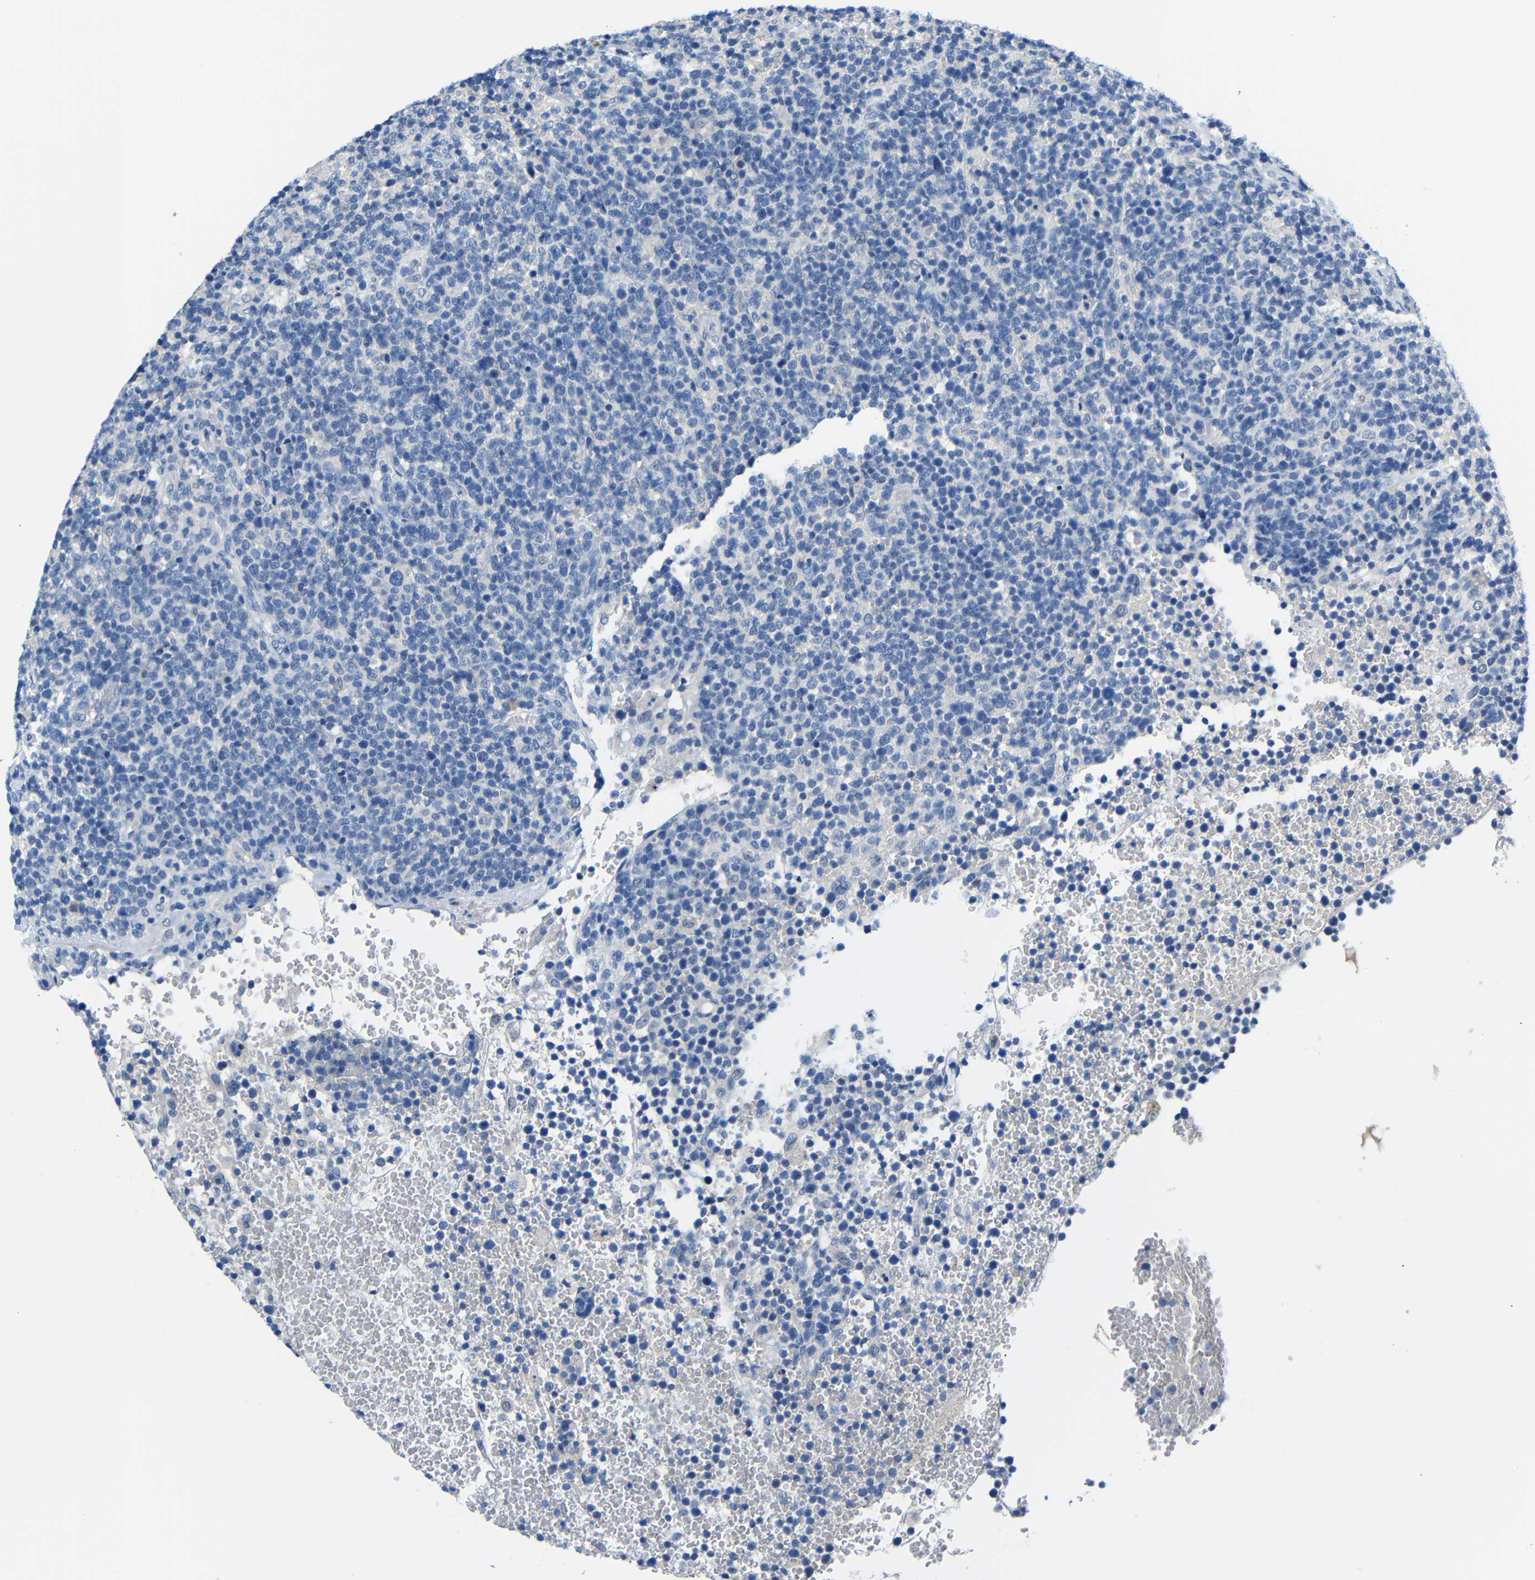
{"staining": {"intensity": "negative", "quantity": "none", "location": "none"}, "tissue": "lymphoma", "cell_type": "Tumor cells", "image_type": "cancer", "snomed": [{"axis": "morphology", "description": "Malignant lymphoma, non-Hodgkin's type, High grade"}, {"axis": "topography", "description": "Lymph node"}], "caption": "This image is of malignant lymphoma, non-Hodgkin's type (high-grade) stained with immunohistochemistry (IHC) to label a protein in brown with the nuclei are counter-stained blue. There is no expression in tumor cells.", "gene": "NEGR1", "patient": {"sex": "male", "age": 61}}